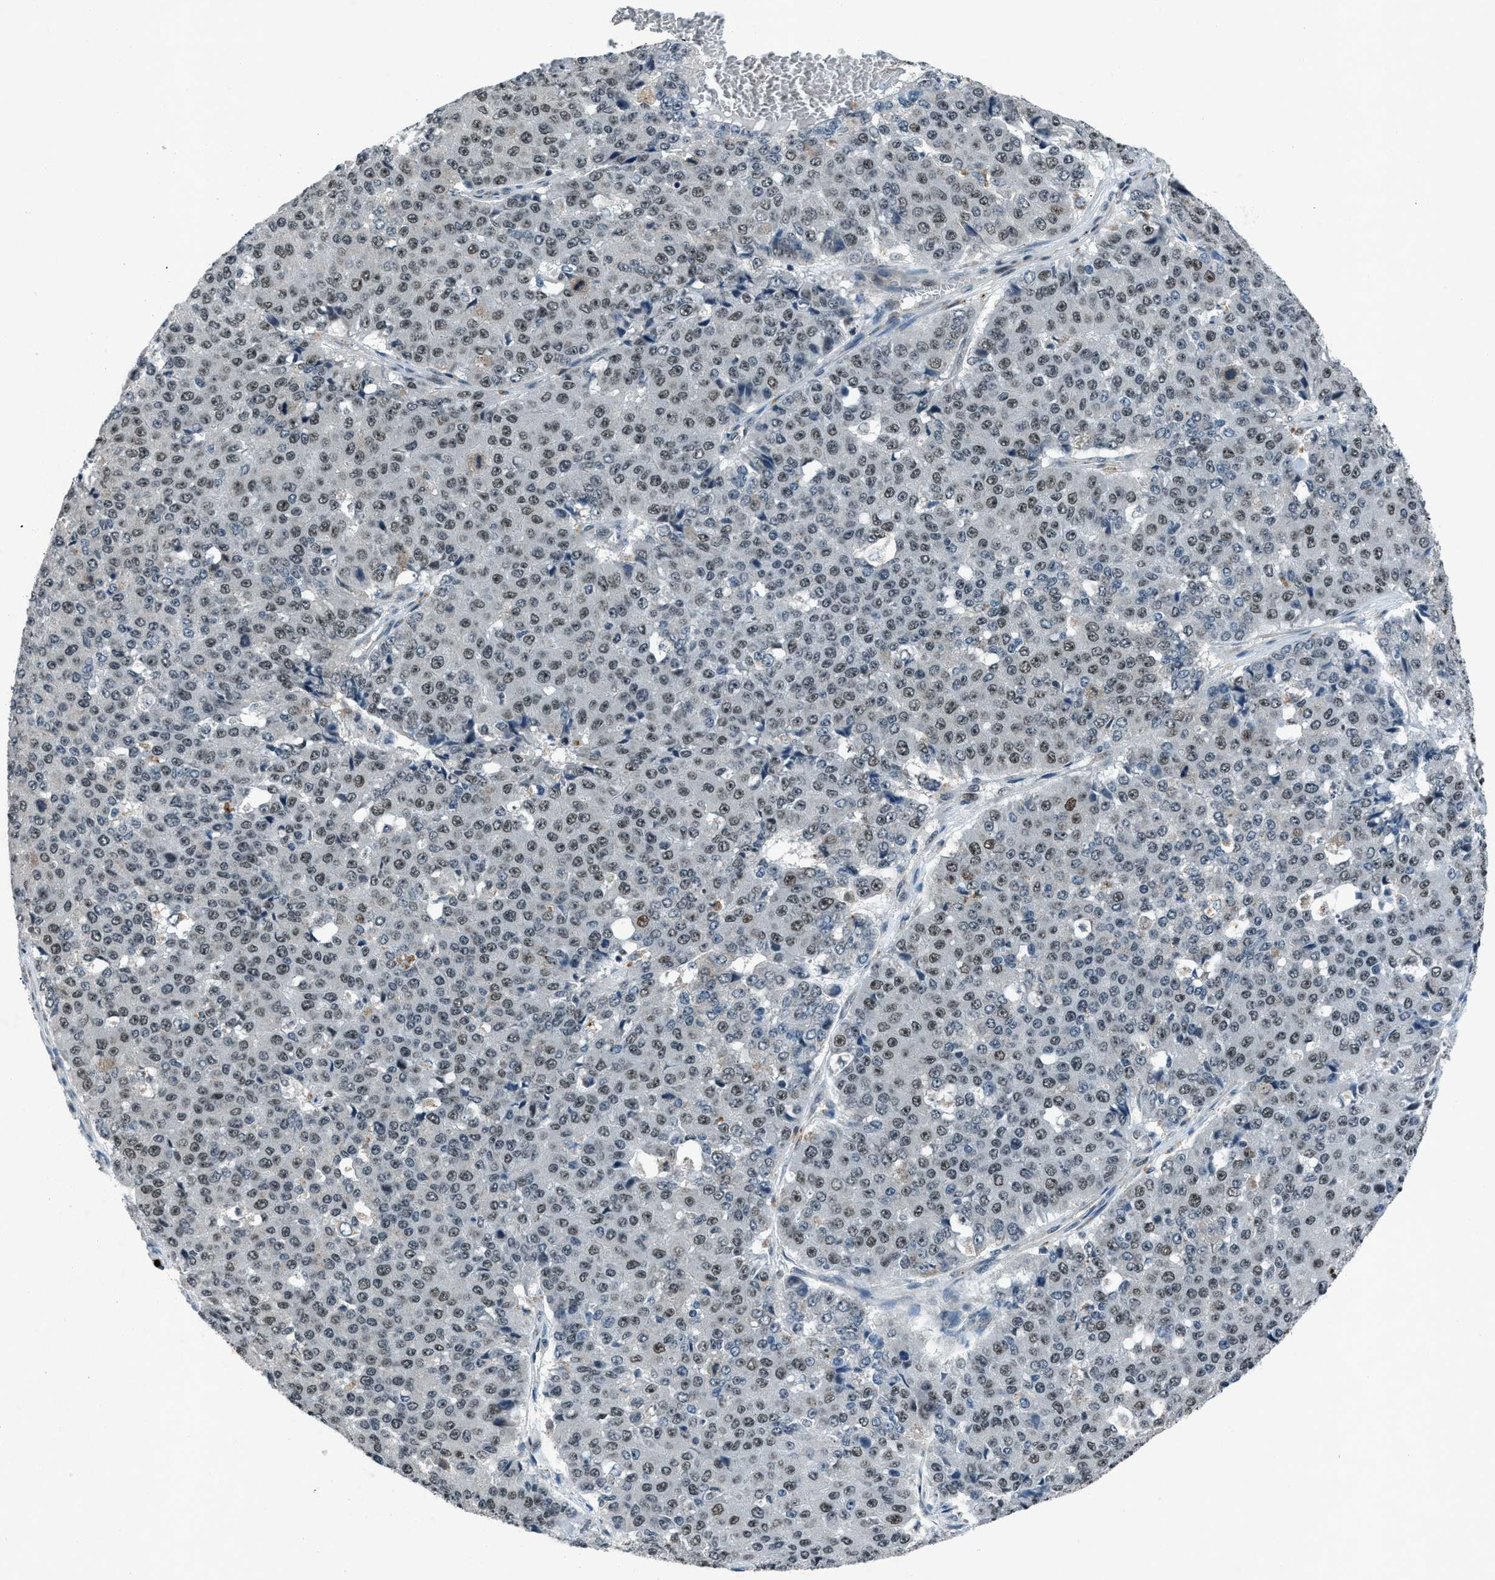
{"staining": {"intensity": "moderate", "quantity": "25%-75%", "location": "nuclear"}, "tissue": "pancreatic cancer", "cell_type": "Tumor cells", "image_type": "cancer", "snomed": [{"axis": "morphology", "description": "Adenocarcinoma, NOS"}, {"axis": "topography", "description": "Pancreas"}], "caption": "DAB (3,3'-diaminobenzidine) immunohistochemical staining of human pancreatic adenocarcinoma reveals moderate nuclear protein positivity in about 25%-75% of tumor cells.", "gene": "ADCY1", "patient": {"sex": "male", "age": 50}}